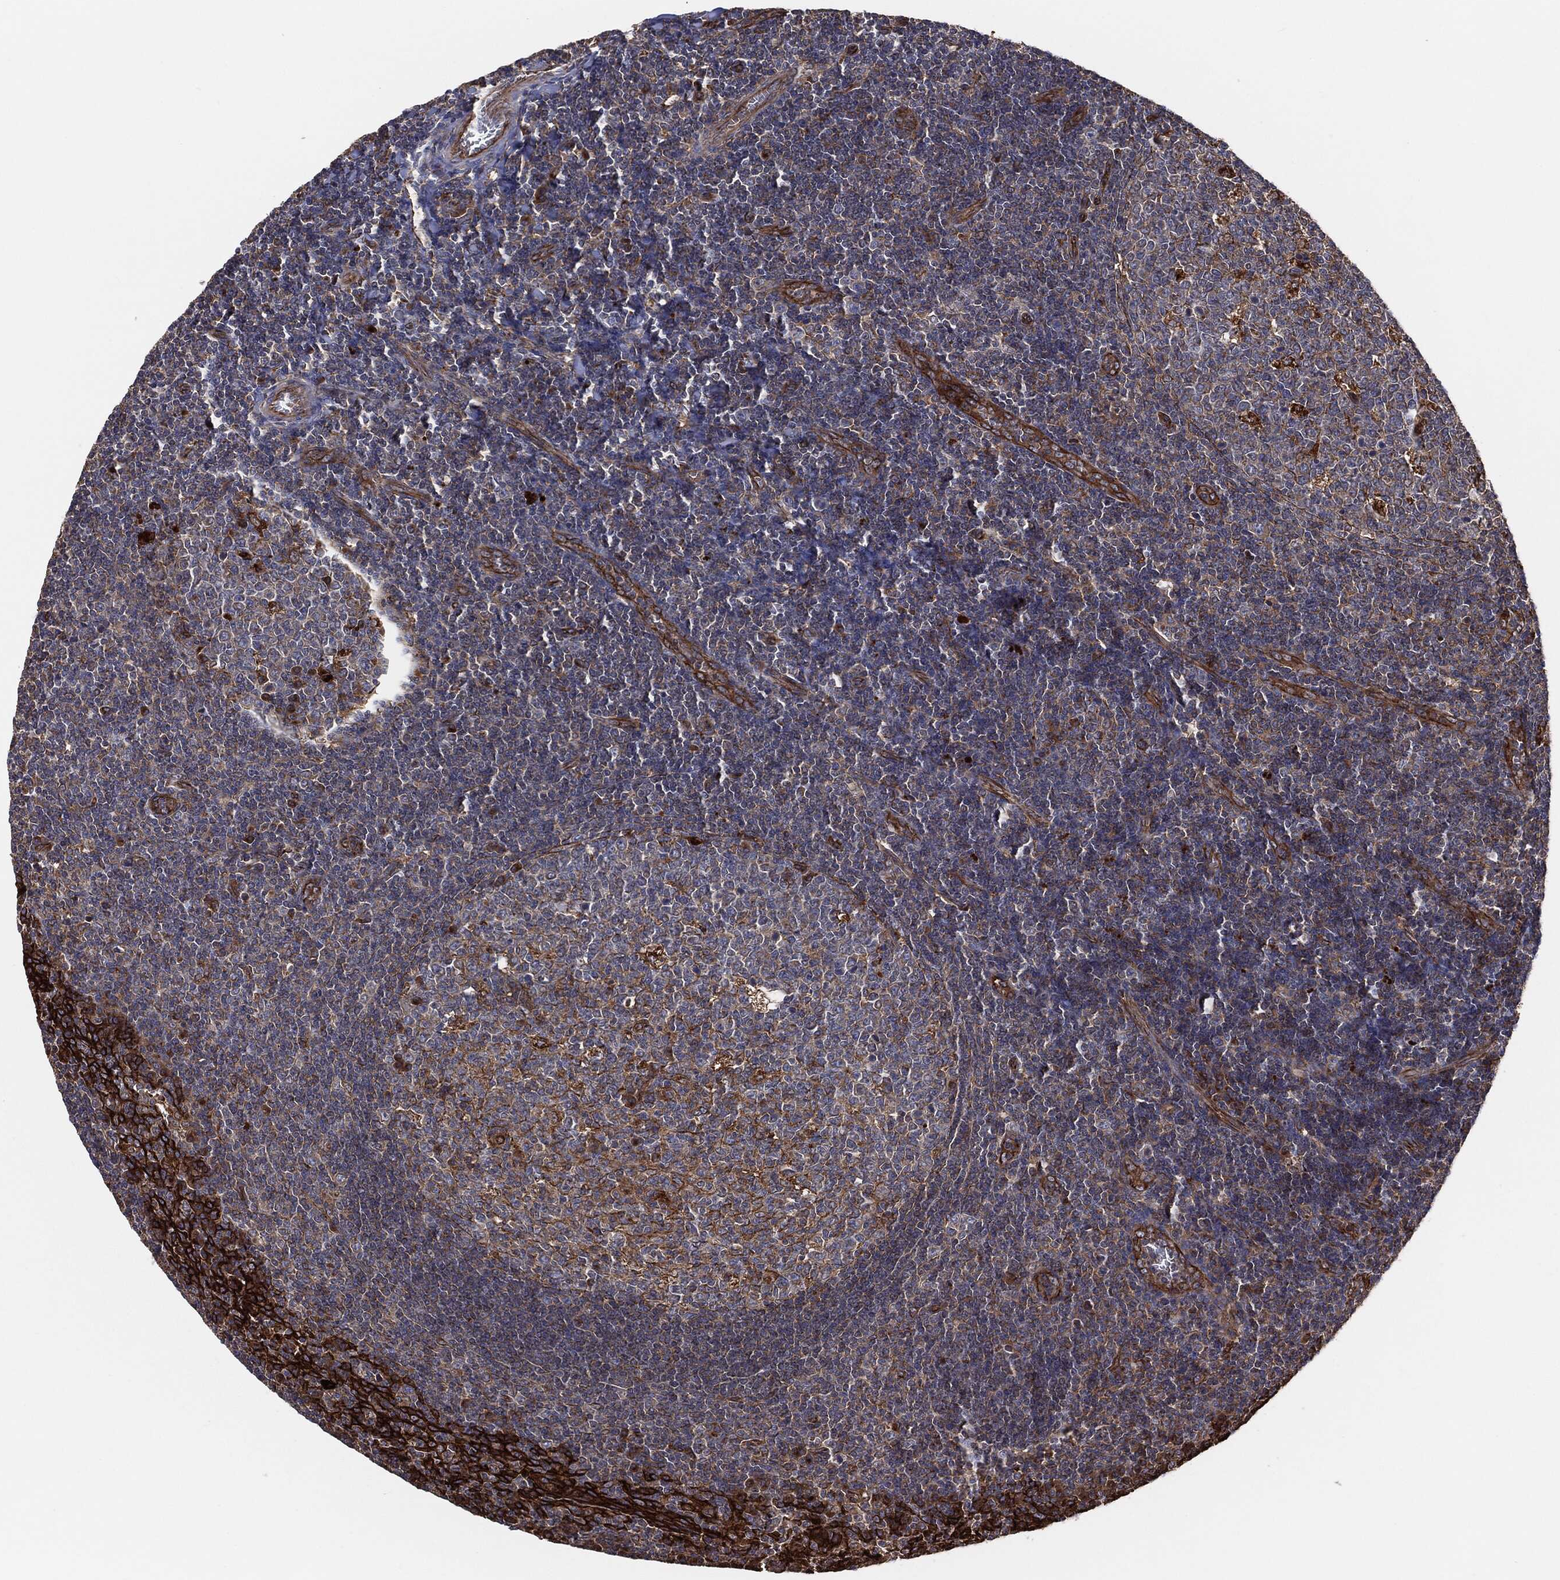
{"staining": {"intensity": "moderate", "quantity": "<25%", "location": "cytoplasmic/membranous"}, "tissue": "tonsil", "cell_type": "Germinal center cells", "image_type": "normal", "snomed": [{"axis": "morphology", "description": "Normal tissue, NOS"}, {"axis": "topography", "description": "Tonsil"}], "caption": "The image shows staining of normal tonsil, revealing moderate cytoplasmic/membranous protein positivity (brown color) within germinal center cells. The protein of interest is stained brown, and the nuclei are stained in blue (DAB IHC with brightfield microscopy, high magnification).", "gene": "CTNNA1", "patient": {"sex": "female", "age": 13}}